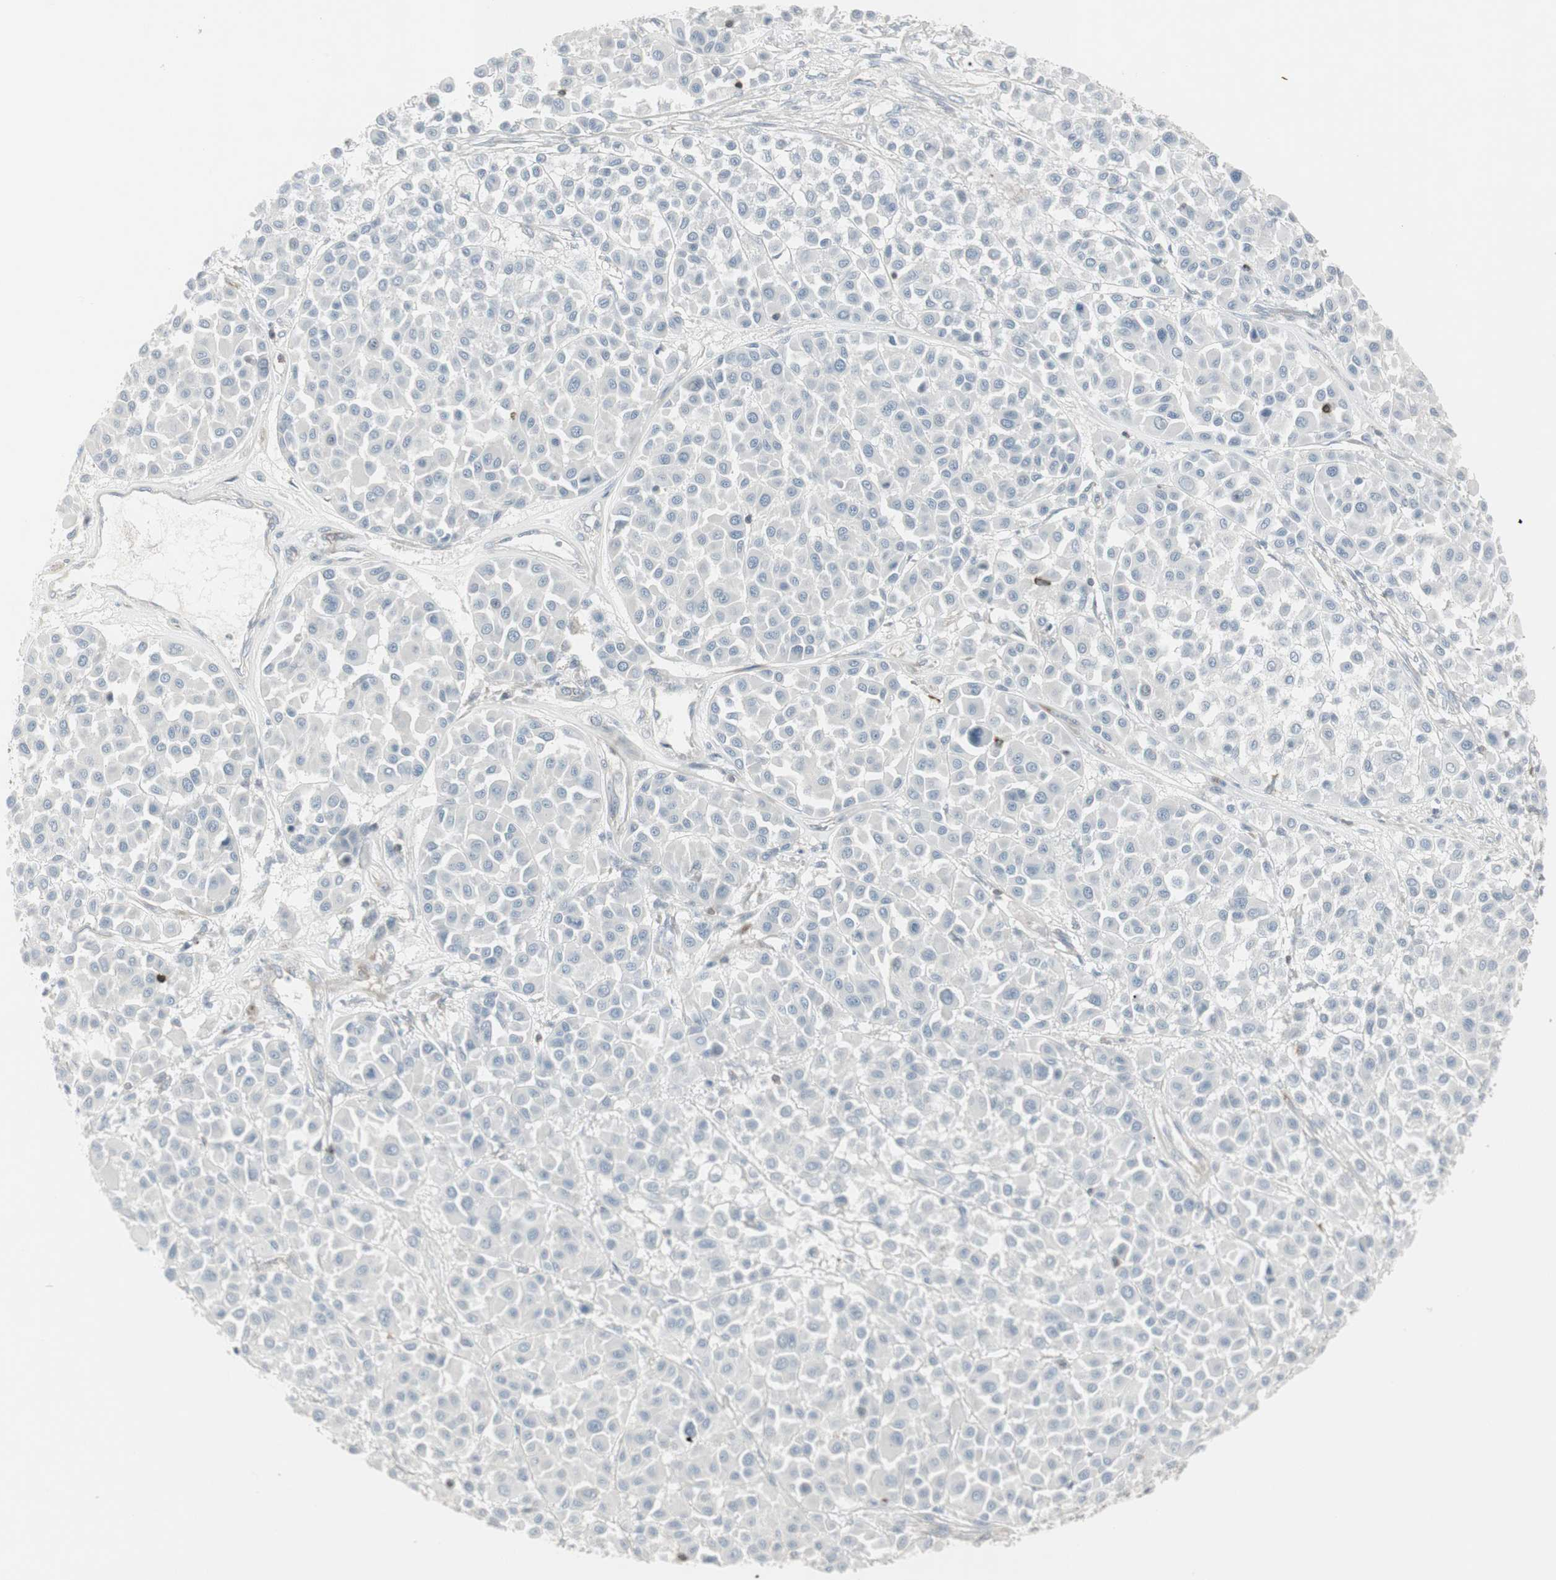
{"staining": {"intensity": "negative", "quantity": "none", "location": "none"}, "tissue": "melanoma", "cell_type": "Tumor cells", "image_type": "cancer", "snomed": [{"axis": "morphology", "description": "Malignant melanoma, Metastatic site"}, {"axis": "topography", "description": "Soft tissue"}], "caption": "Image shows no significant protein expression in tumor cells of melanoma.", "gene": "MAP4K4", "patient": {"sex": "male", "age": 41}}